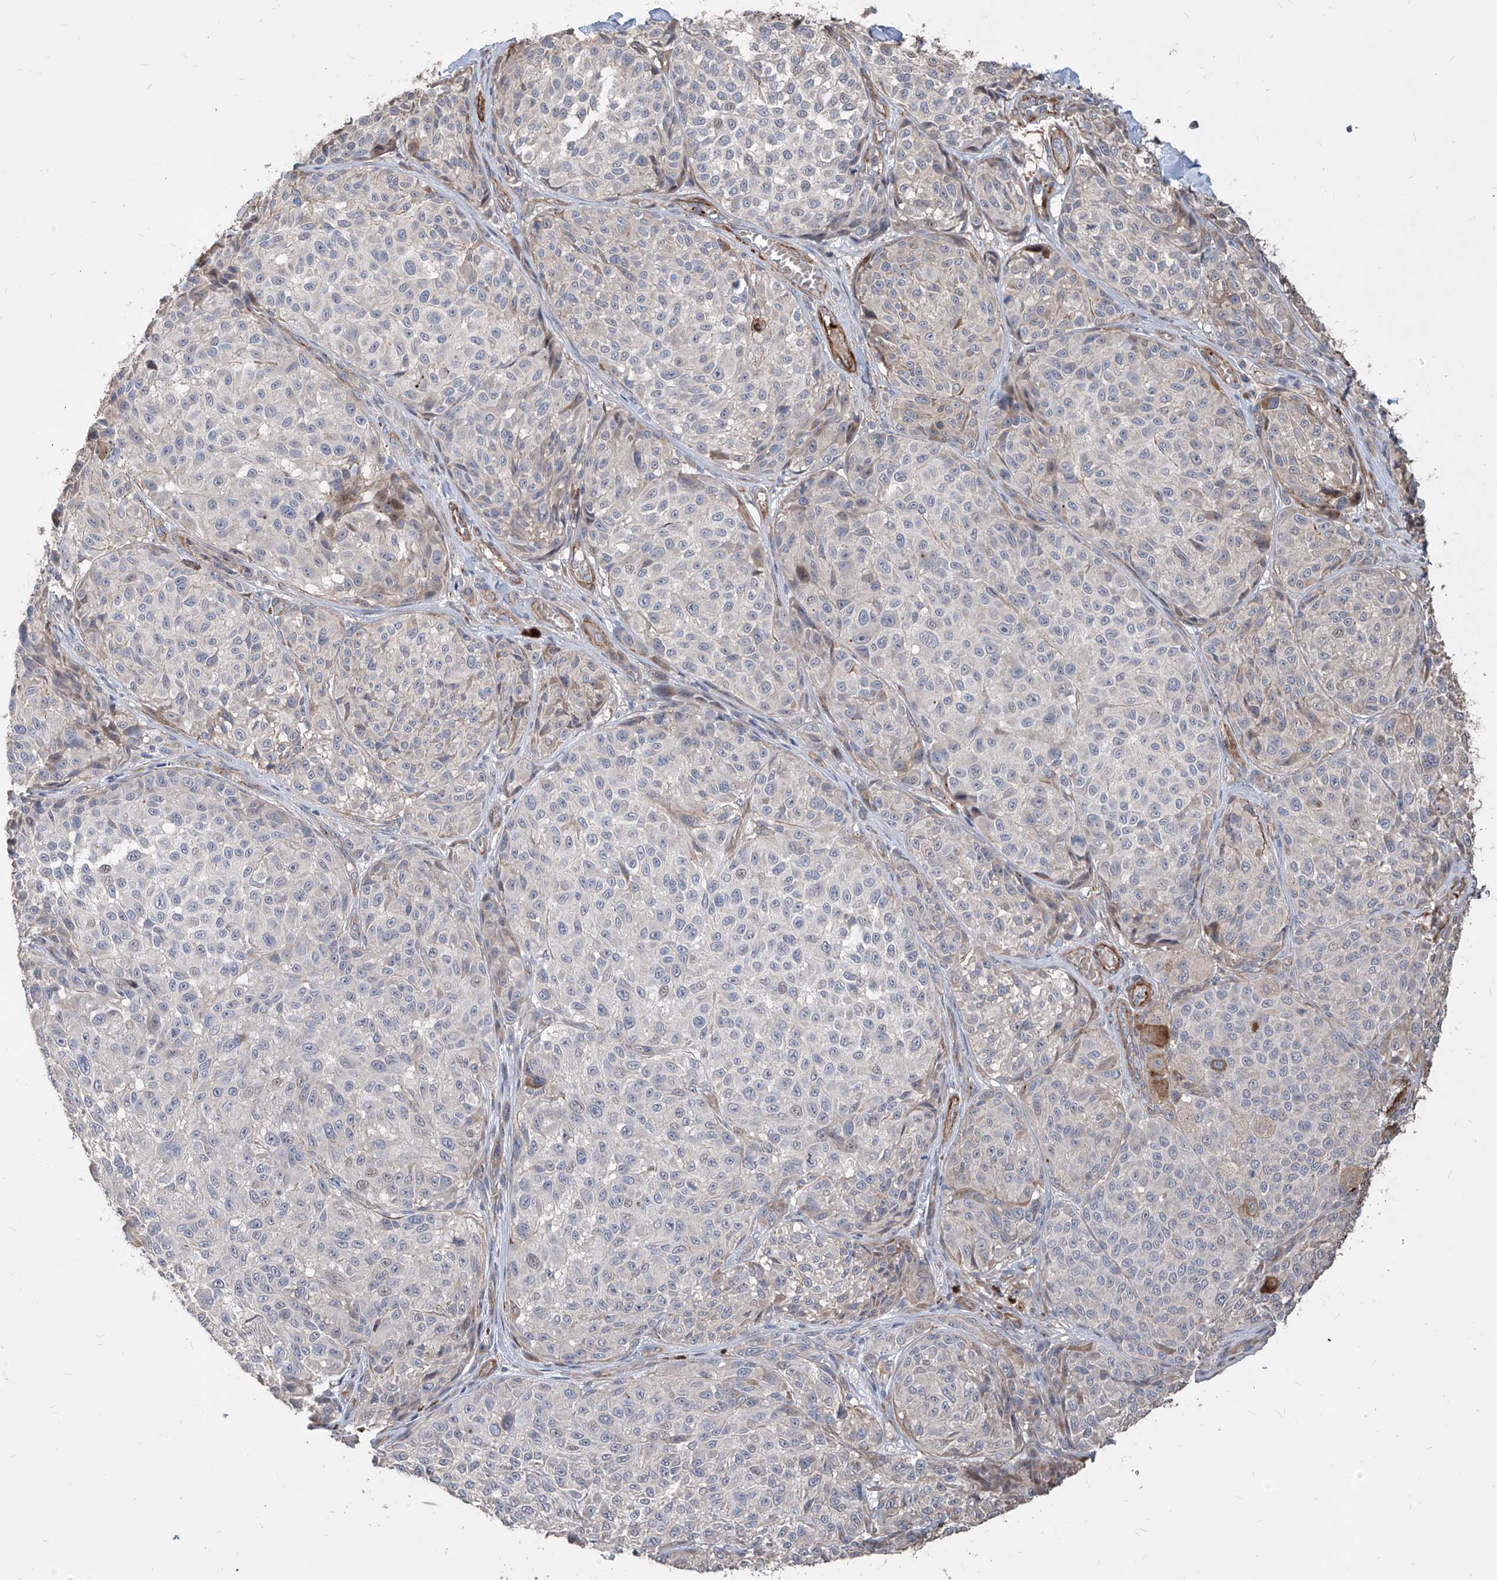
{"staining": {"intensity": "negative", "quantity": "none", "location": "none"}, "tissue": "melanoma", "cell_type": "Tumor cells", "image_type": "cancer", "snomed": [{"axis": "morphology", "description": "Malignant melanoma, NOS"}, {"axis": "topography", "description": "Skin"}], "caption": "An immunohistochemistry (IHC) micrograph of melanoma is shown. There is no staining in tumor cells of melanoma.", "gene": "FAM83B", "patient": {"sex": "male", "age": 83}}